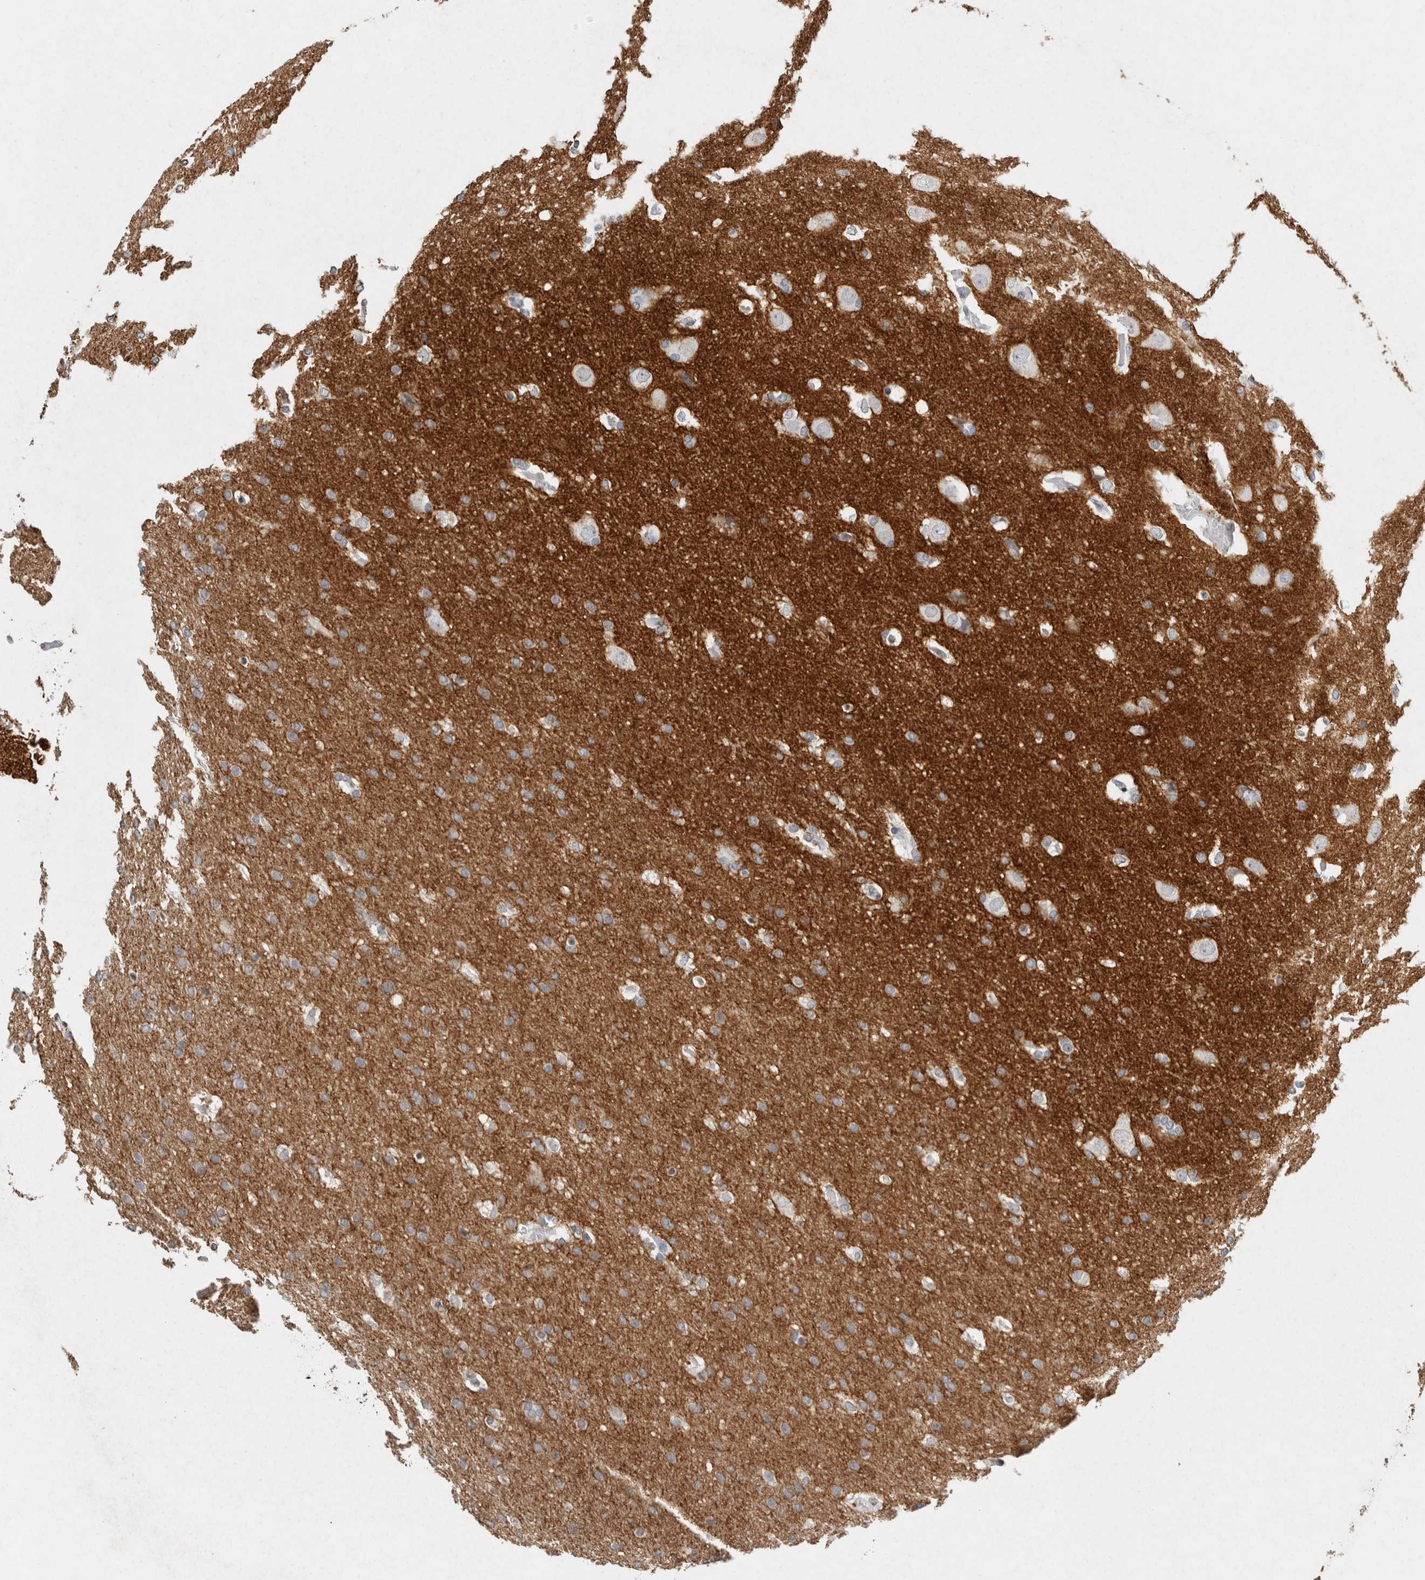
{"staining": {"intensity": "negative", "quantity": "none", "location": "none"}, "tissue": "glioma", "cell_type": "Tumor cells", "image_type": "cancer", "snomed": [{"axis": "morphology", "description": "Glioma, malignant, Low grade"}, {"axis": "topography", "description": "Brain"}], "caption": "Tumor cells show no significant protein positivity in low-grade glioma (malignant).", "gene": "CNTN1", "patient": {"sex": "female", "age": 37}}